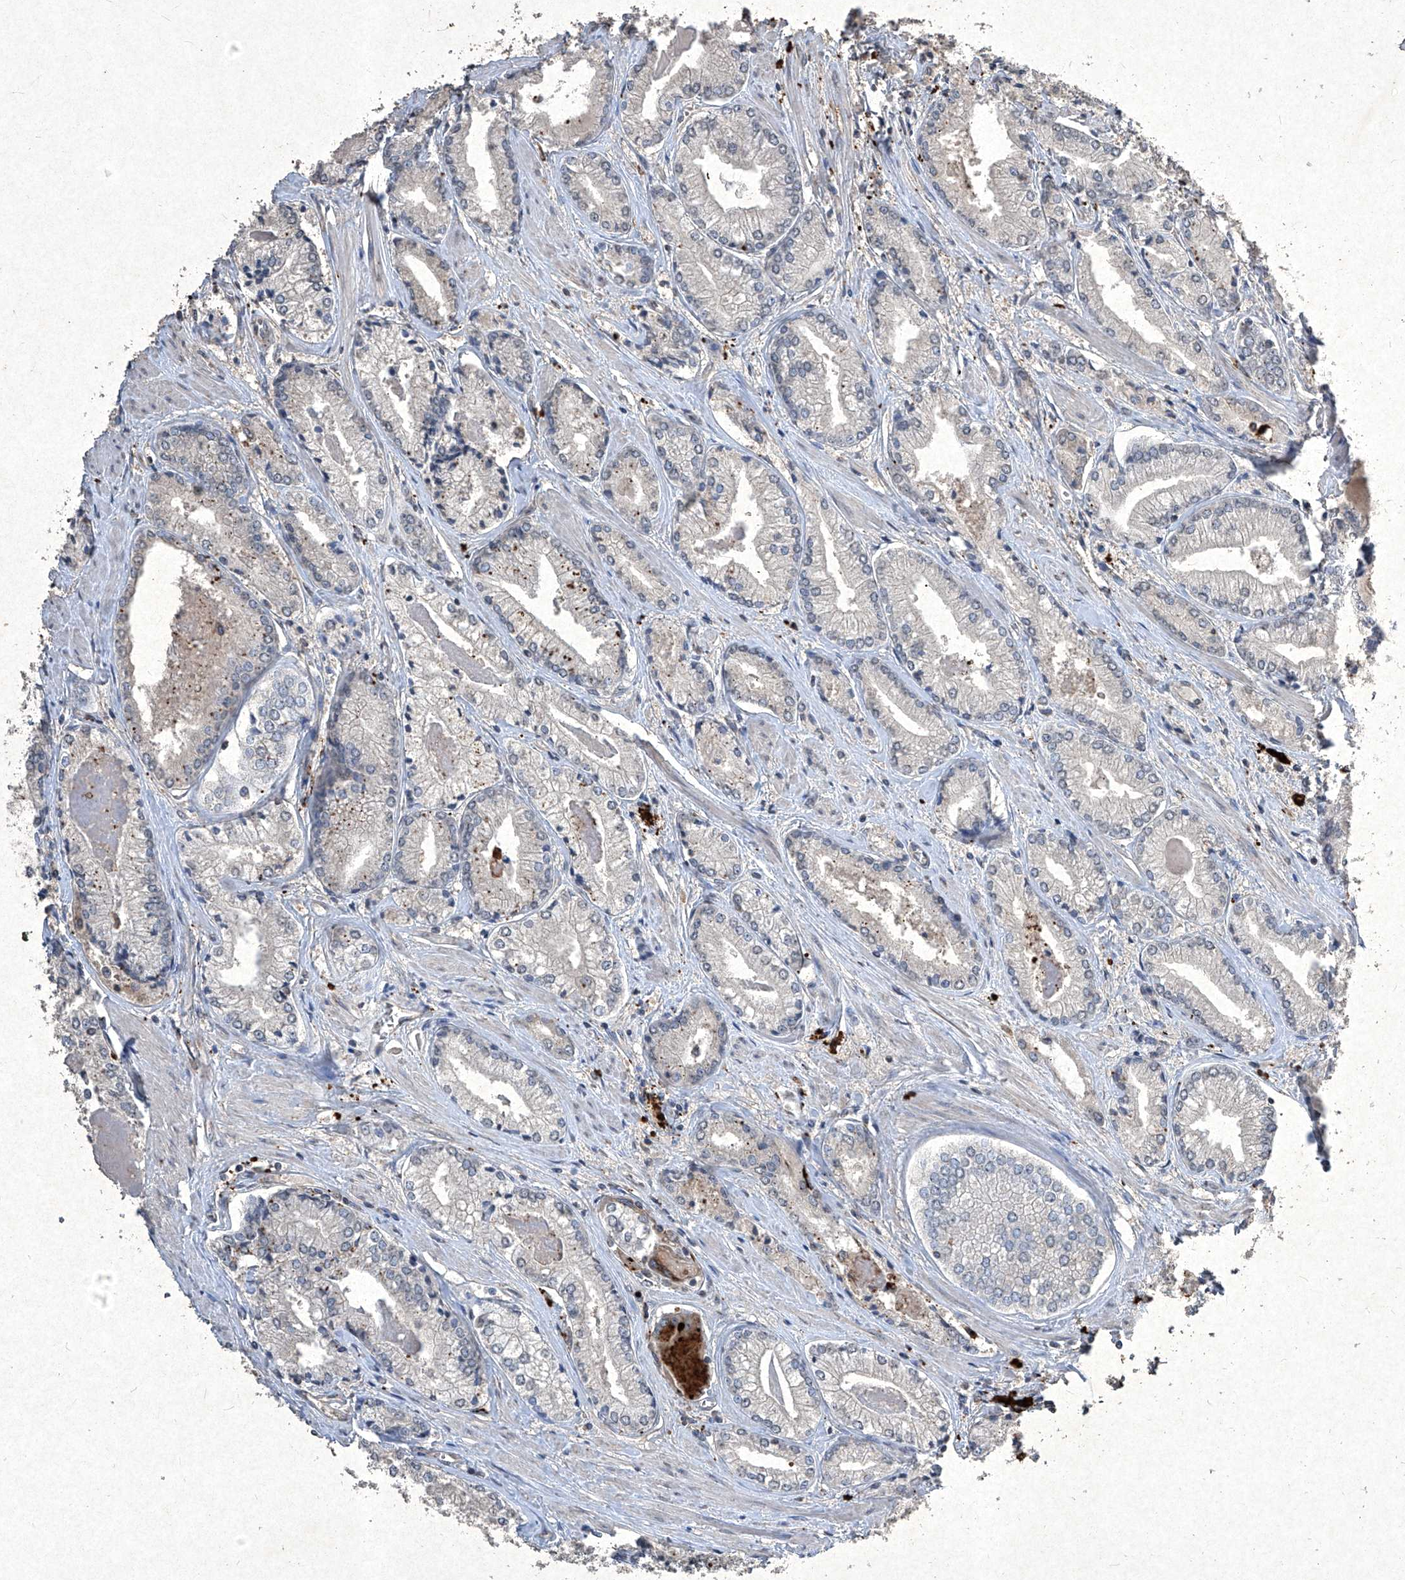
{"staining": {"intensity": "negative", "quantity": "none", "location": "none"}, "tissue": "prostate cancer", "cell_type": "Tumor cells", "image_type": "cancer", "snomed": [{"axis": "morphology", "description": "Adenocarcinoma, Low grade"}, {"axis": "topography", "description": "Prostate"}], "caption": "Histopathology image shows no significant protein expression in tumor cells of adenocarcinoma (low-grade) (prostate).", "gene": "MED16", "patient": {"sex": "male", "age": 60}}